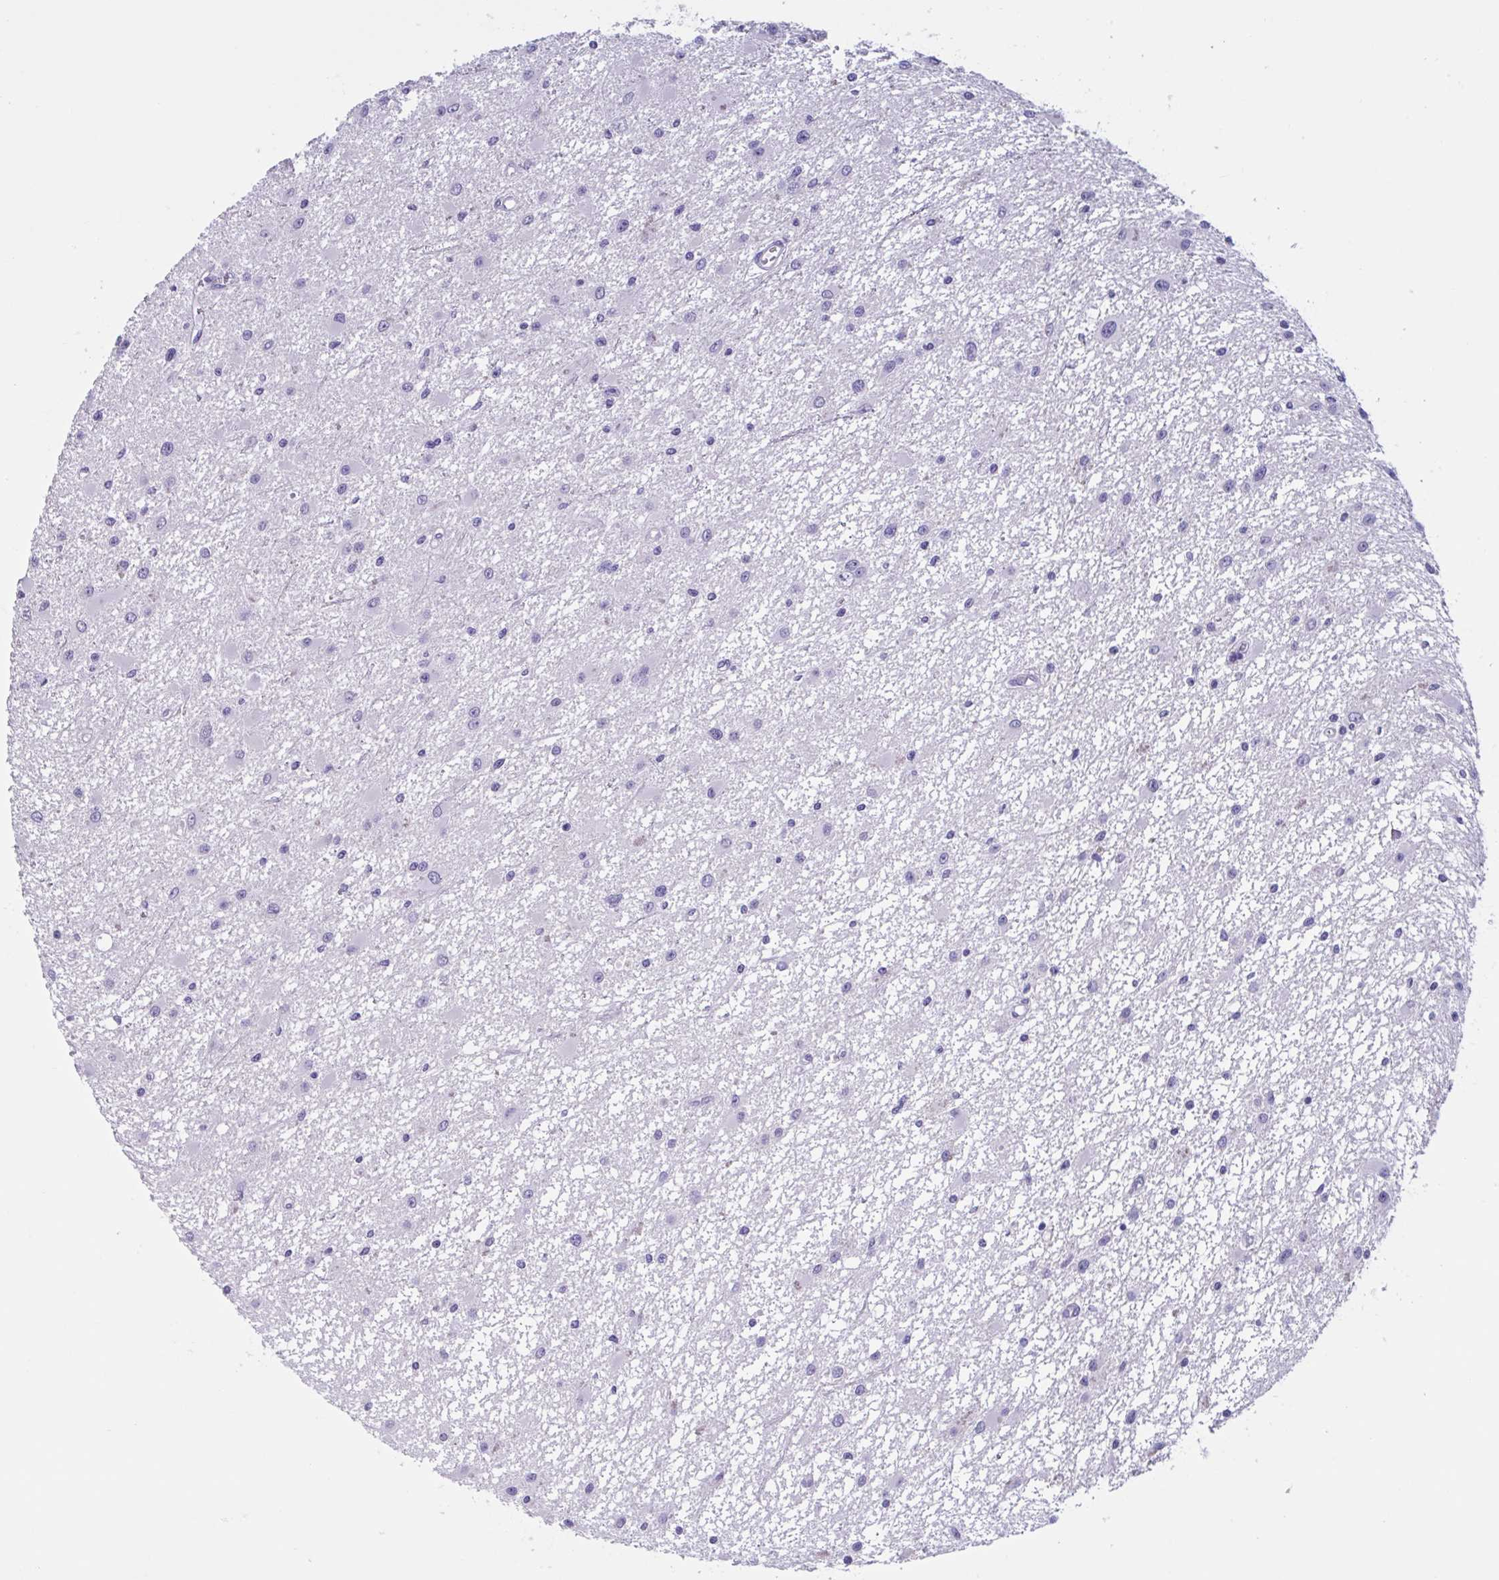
{"staining": {"intensity": "negative", "quantity": "none", "location": "none"}, "tissue": "glioma", "cell_type": "Tumor cells", "image_type": "cancer", "snomed": [{"axis": "morphology", "description": "Glioma, malignant, High grade"}, {"axis": "topography", "description": "Brain"}], "caption": "Tumor cells show no significant protein expression in malignant high-grade glioma.", "gene": "USP35", "patient": {"sex": "male", "age": 54}}